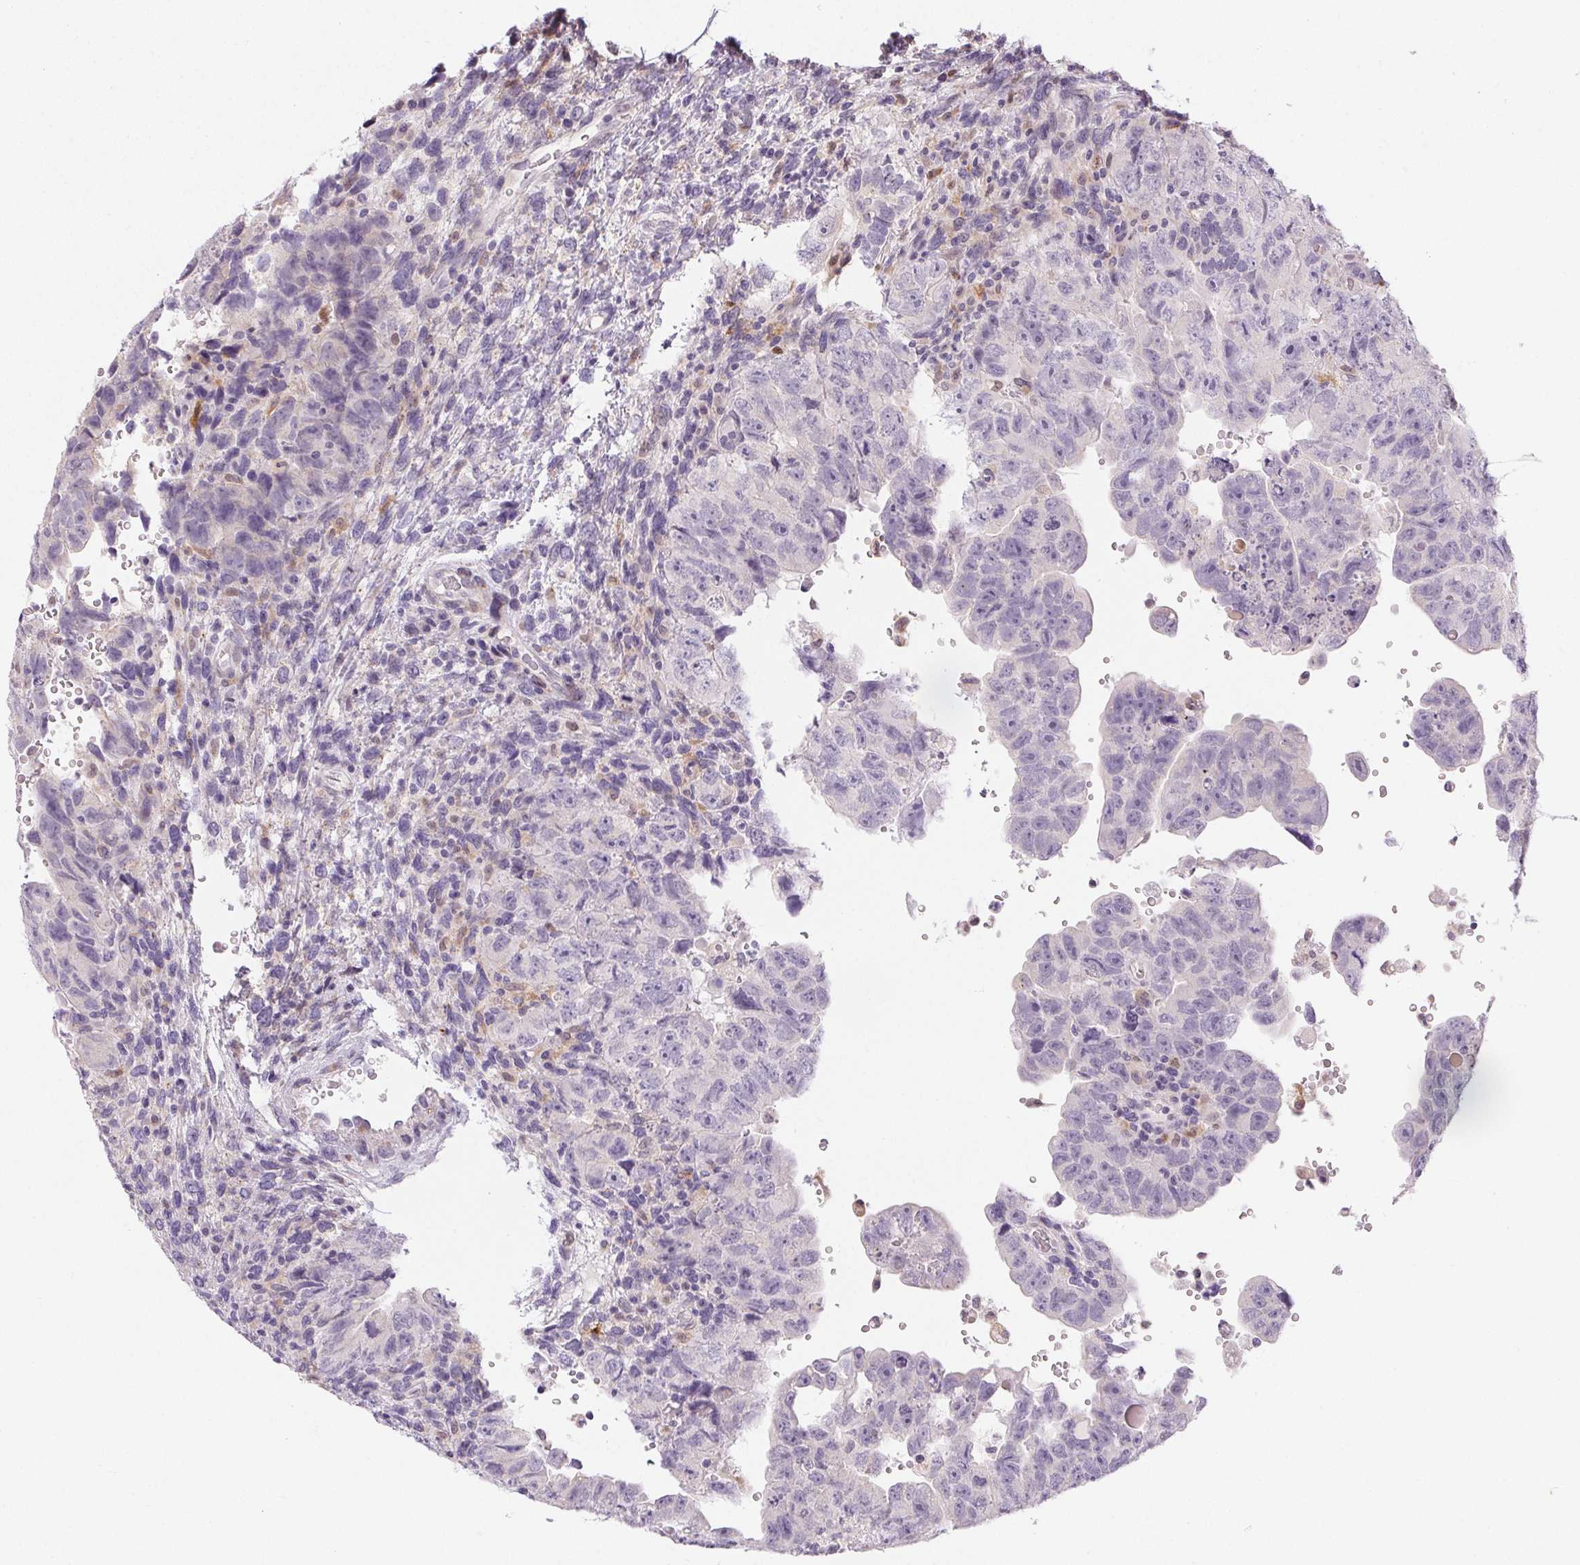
{"staining": {"intensity": "negative", "quantity": "none", "location": "none"}, "tissue": "testis cancer", "cell_type": "Tumor cells", "image_type": "cancer", "snomed": [{"axis": "morphology", "description": "Carcinoma, Embryonal, NOS"}, {"axis": "topography", "description": "Testis"}], "caption": "Immunohistochemical staining of human testis cancer (embryonal carcinoma) reveals no significant positivity in tumor cells.", "gene": "RPGRIP1", "patient": {"sex": "male", "age": 24}}